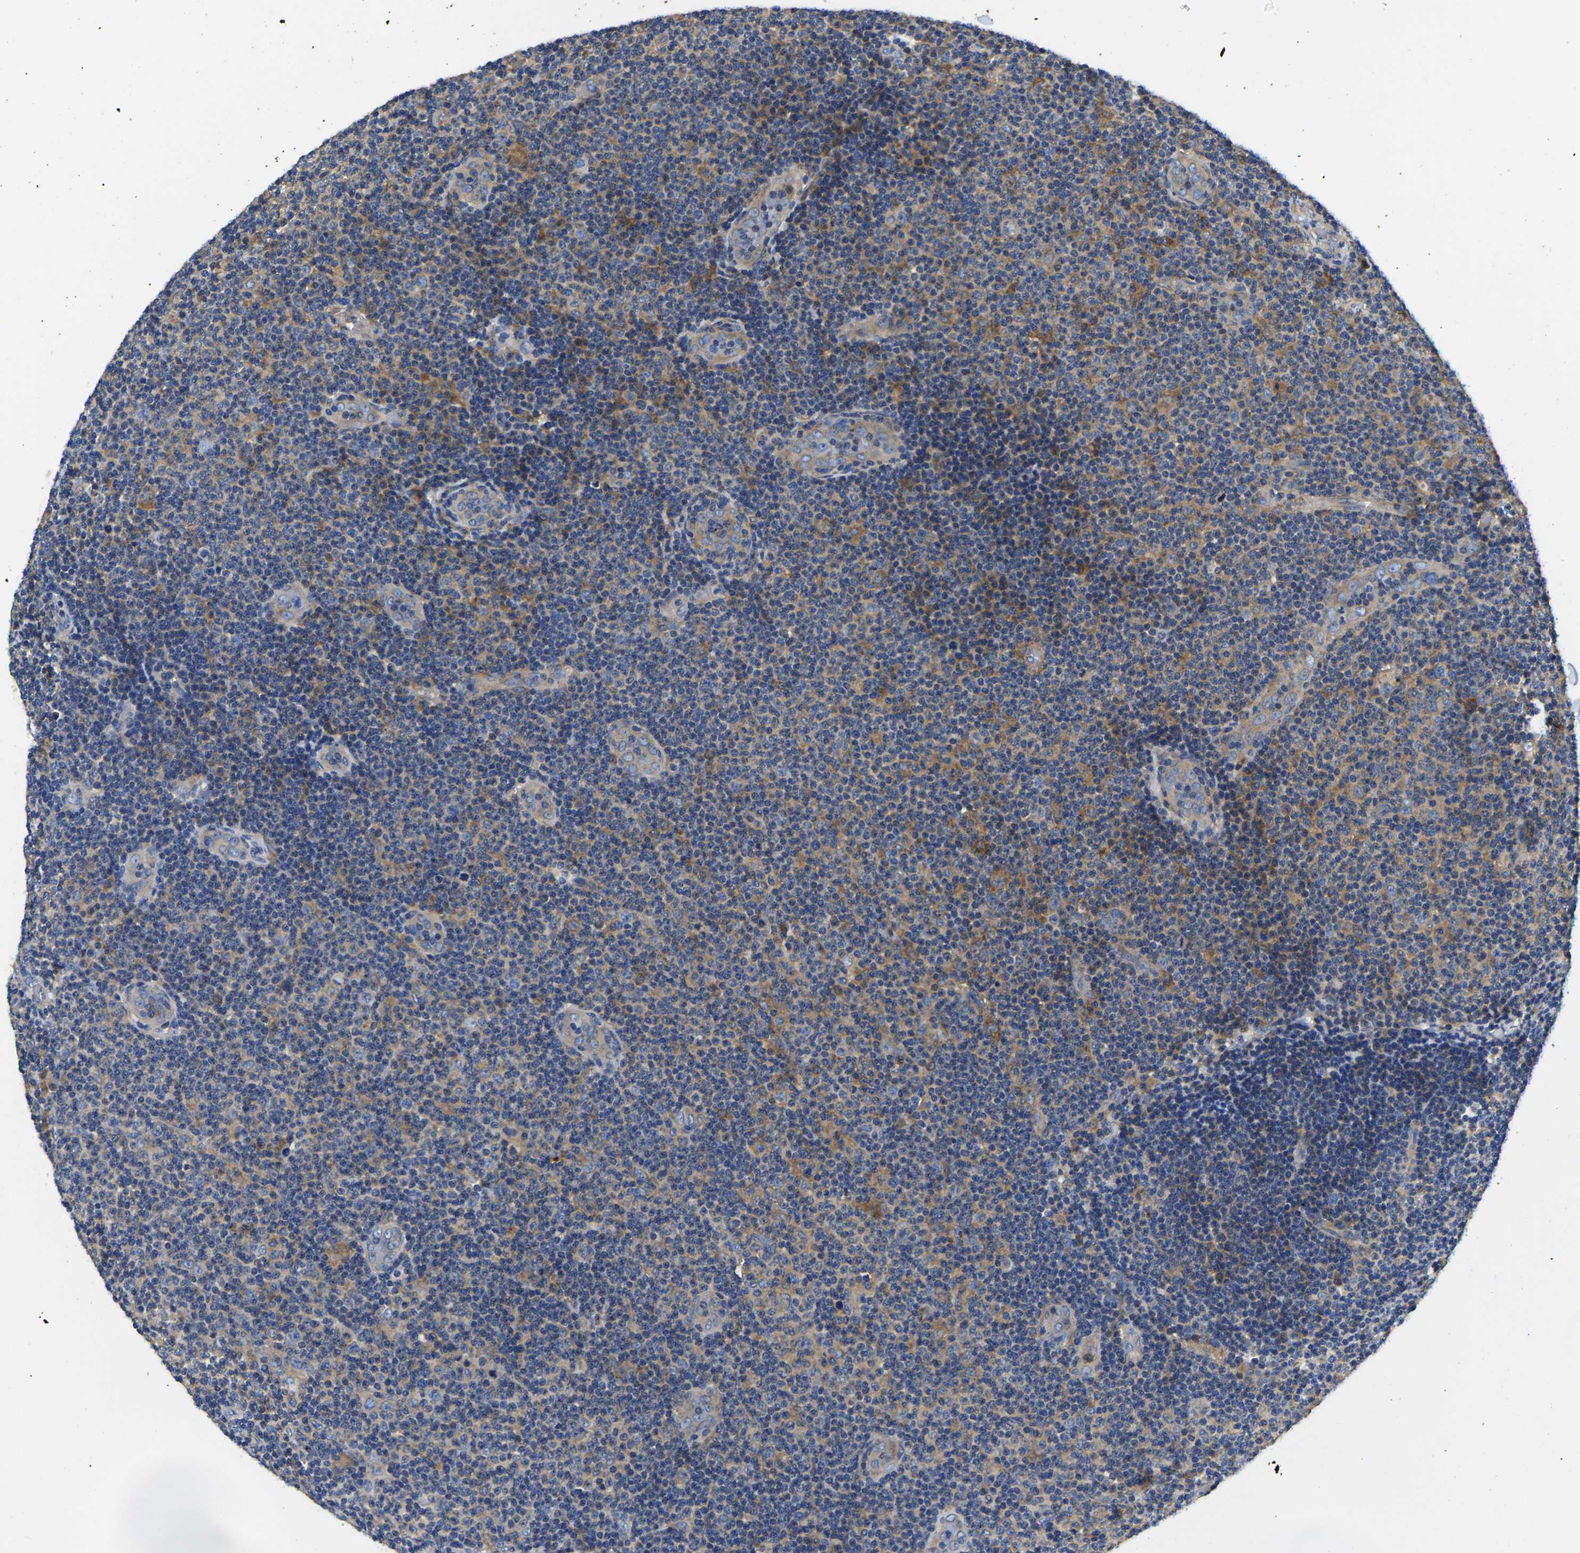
{"staining": {"intensity": "moderate", "quantity": "<25%", "location": "cytoplasmic/membranous"}, "tissue": "lymphoma", "cell_type": "Tumor cells", "image_type": "cancer", "snomed": [{"axis": "morphology", "description": "Malignant lymphoma, non-Hodgkin's type, Low grade"}, {"axis": "topography", "description": "Lymph node"}], "caption": "Protein expression analysis of human lymphoma reveals moderate cytoplasmic/membranous positivity in about <25% of tumor cells.", "gene": "STAT2", "patient": {"sex": "male", "age": 83}}